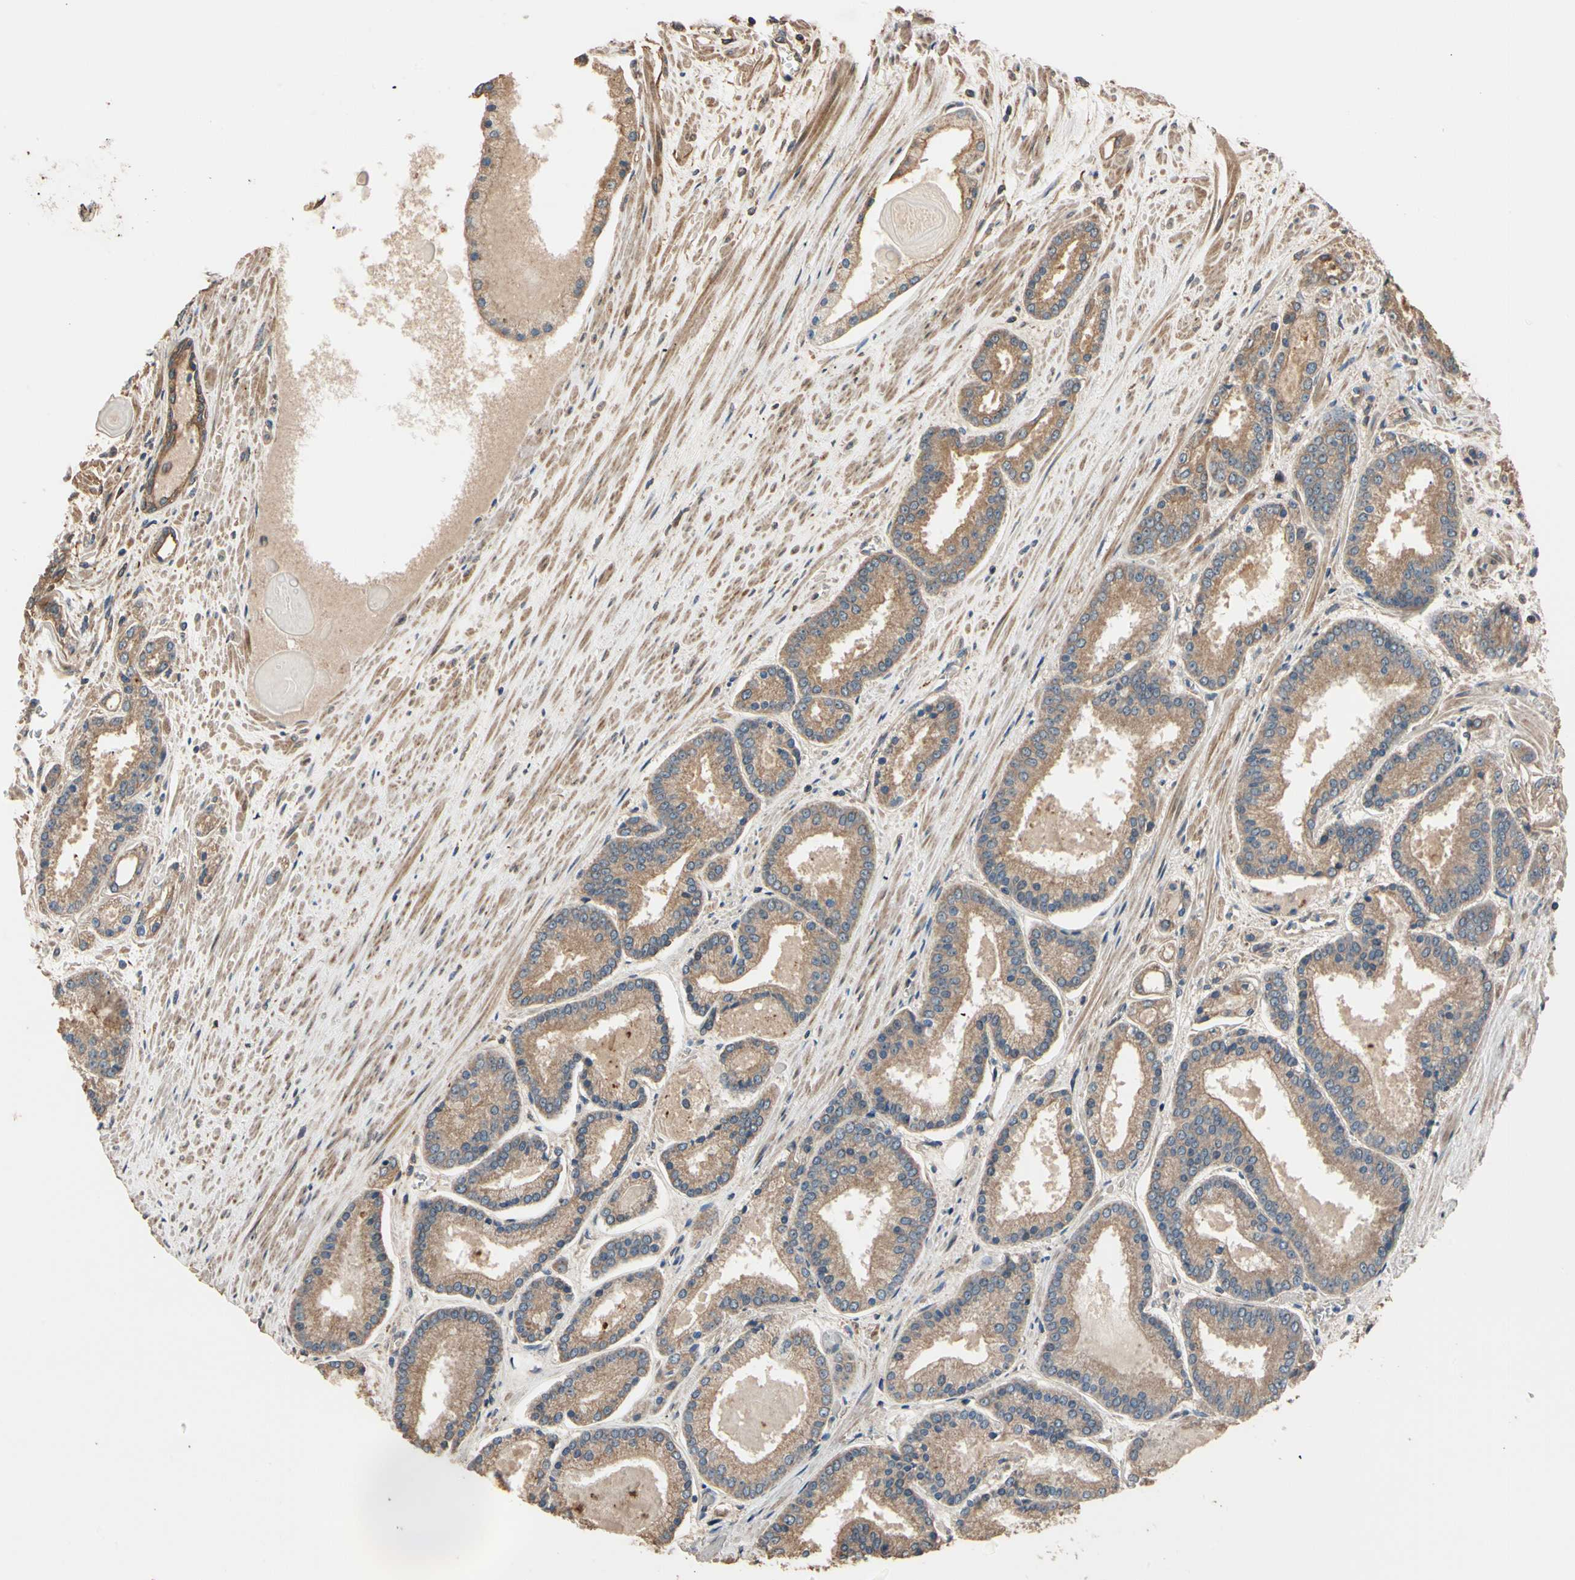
{"staining": {"intensity": "moderate", "quantity": ">75%", "location": "cytoplasmic/membranous"}, "tissue": "prostate cancer", "cell_type": "Tumor cells", "image_type": "cancer", "snomed": [{"axis": "morphology", "description": "Adenocarcinoma, Low grade"}, {"axis": "topography", "description": "Prostate"}], "caption": "High-magnification brightfield microscopy of low-grade adenocarcinoma (prostate) stained with DAB (brown) and counterstained with hematoxylin (blue). tumor cells exhibit moderate cytoplasmic/membranous positivity is appreciated in approximately>75% of cells.", "gene": "MGRN1", "patient": {"sex": "male", "age": 59}}